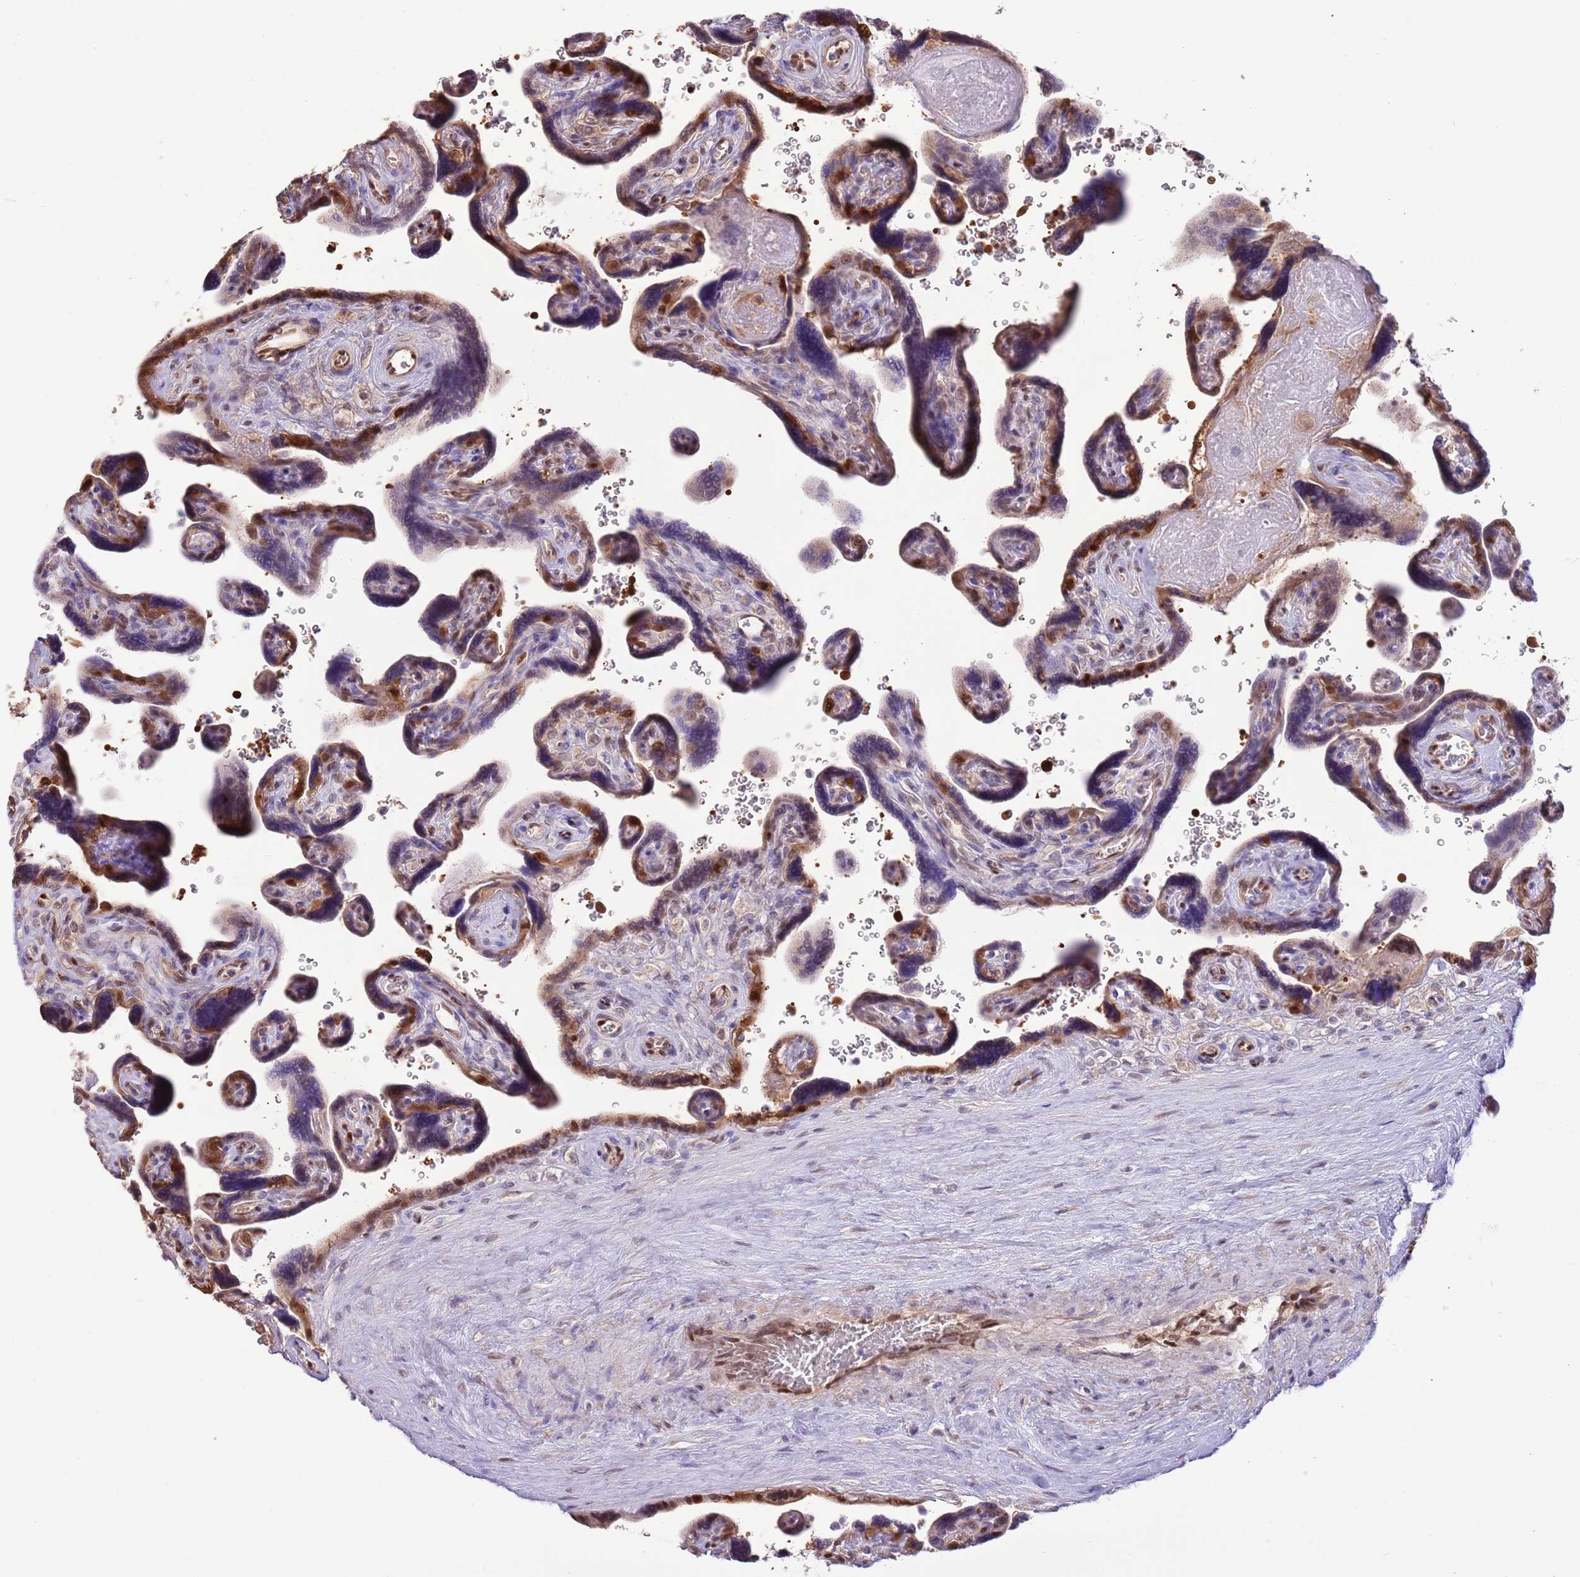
{"staining": {"intensity": "strong", "quantity": ">75%", "location": "cytoplasmic/membranous,nuclear"}, "tissue": "placenta", "cell_type": "Trophoblastic cells", "image_type": "normal", "snomed": [{"axis": "morphology", "description": "Normal tissue, NOS"}, {"axis": "topography", "description": "Placenta"}], "caption": "A high amount of strong cytoplasmic/membranous,nuclear positivity is present in about >75% of trophoblastic cells in unremarkable placenta.", "gene": "NSFL1C", "patient": {"sex": "female", "age": 39}}